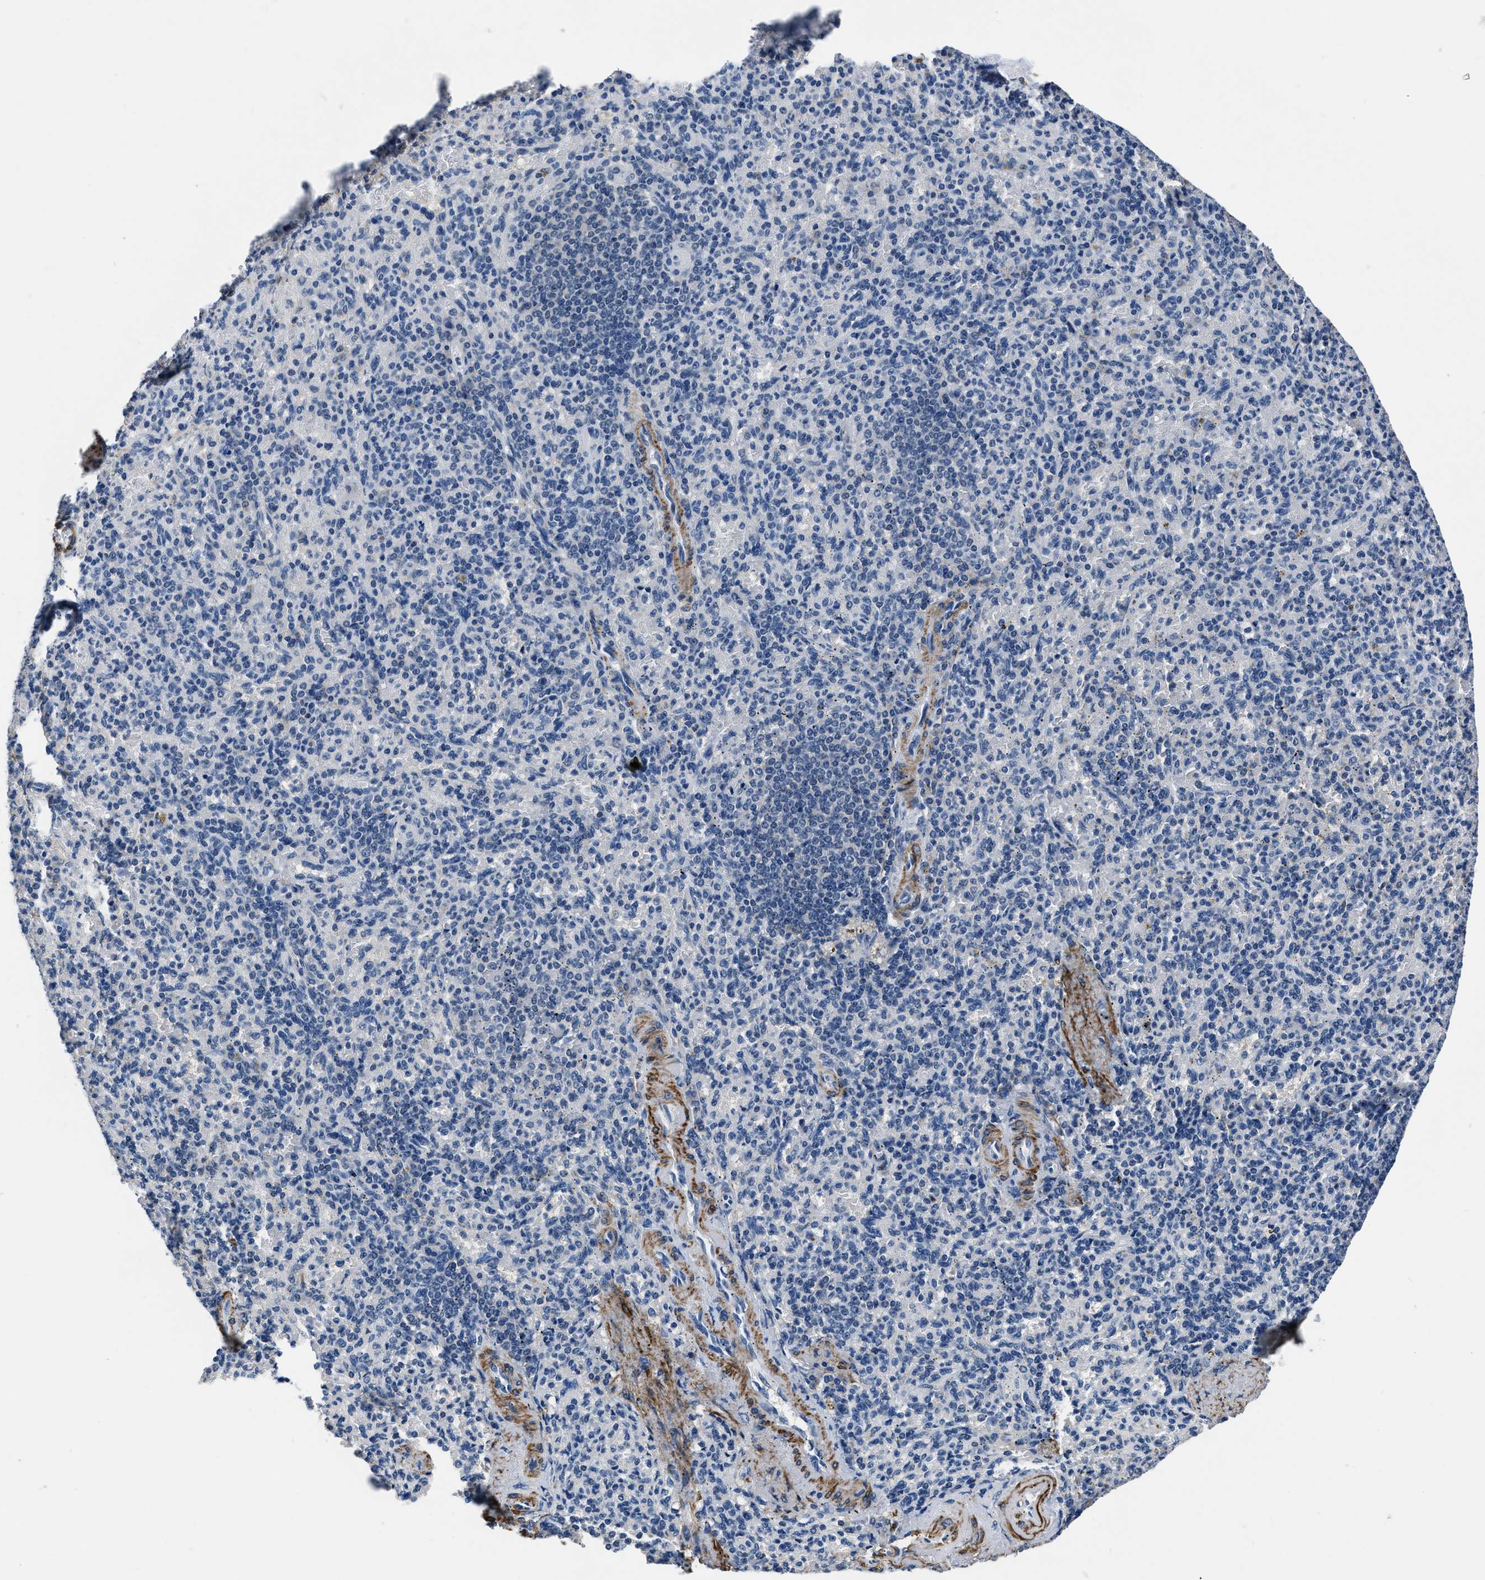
{"staining": {"intensity": "negative", "quantity": "none", "location": "none"}, "tissue": "spleen", "cell_type": "Cells in red pulp", "image_type": "normal", "snomed": [{"axis": "morphology", "description": "Normal tissue, NOS"}, {"axis": "topography", "description": "Spleen"}], "caption": "IHC of unremarkable spleen demonstrates no positivity in cells in red pulp. Nuclei are stained in blue.", "gene": "LANCL2", "patient": {"sex": "female", "age": 74}}